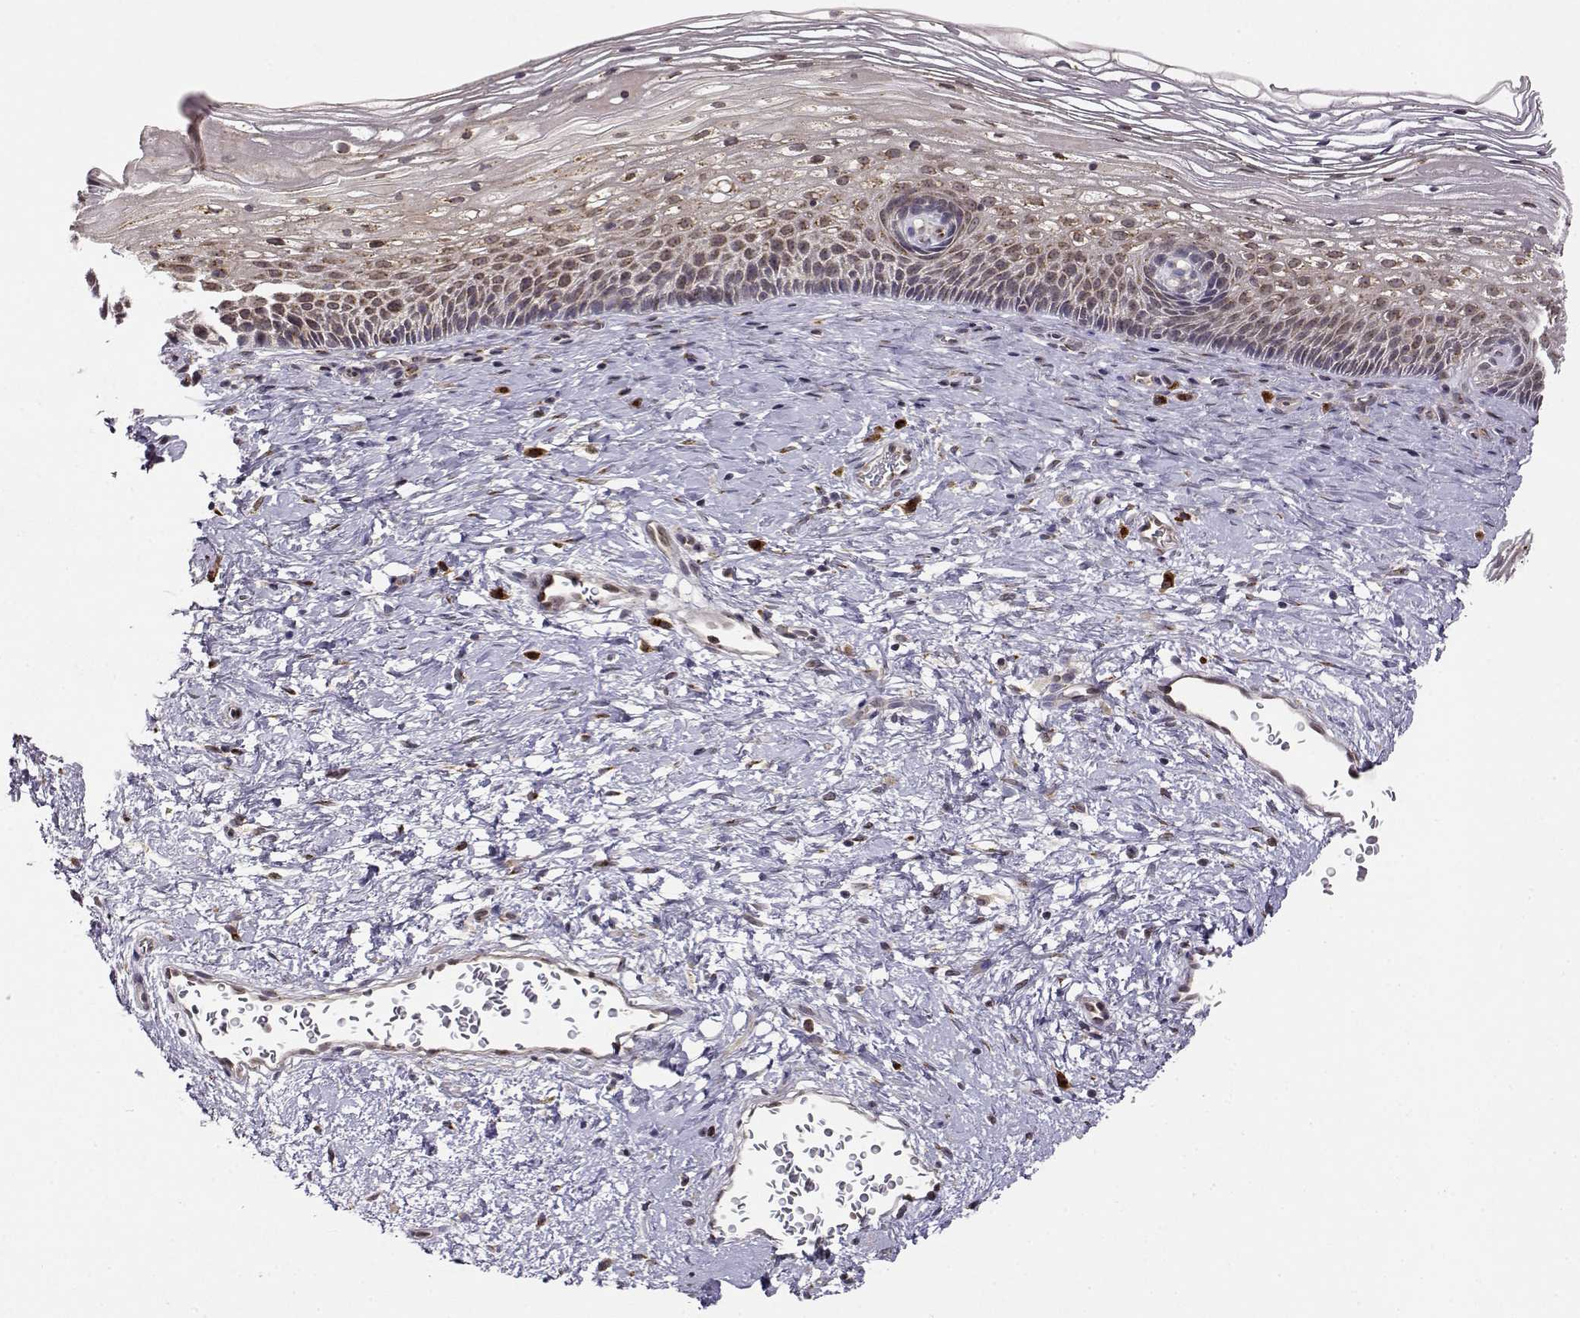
{"staining": {"intensity": "weak", "quantity": ">75%", "location": "cytoplasmic/membranous"}, "tissue": "cervix", "cell_type": "Glandular cells", "image_type": "normal", "snomed": [{"axis": "morphology", "description": "Normal tissue, NOS"}, {"axis": "topography", "description": "Cervix"}], "caption": "Protein staining of benign cervix shows weak cytoplasmic/membranous expression in approximately >75% of glandular cells.", "gene": "ERGIC2", "patient": {"sex": "female", "age": 34}}